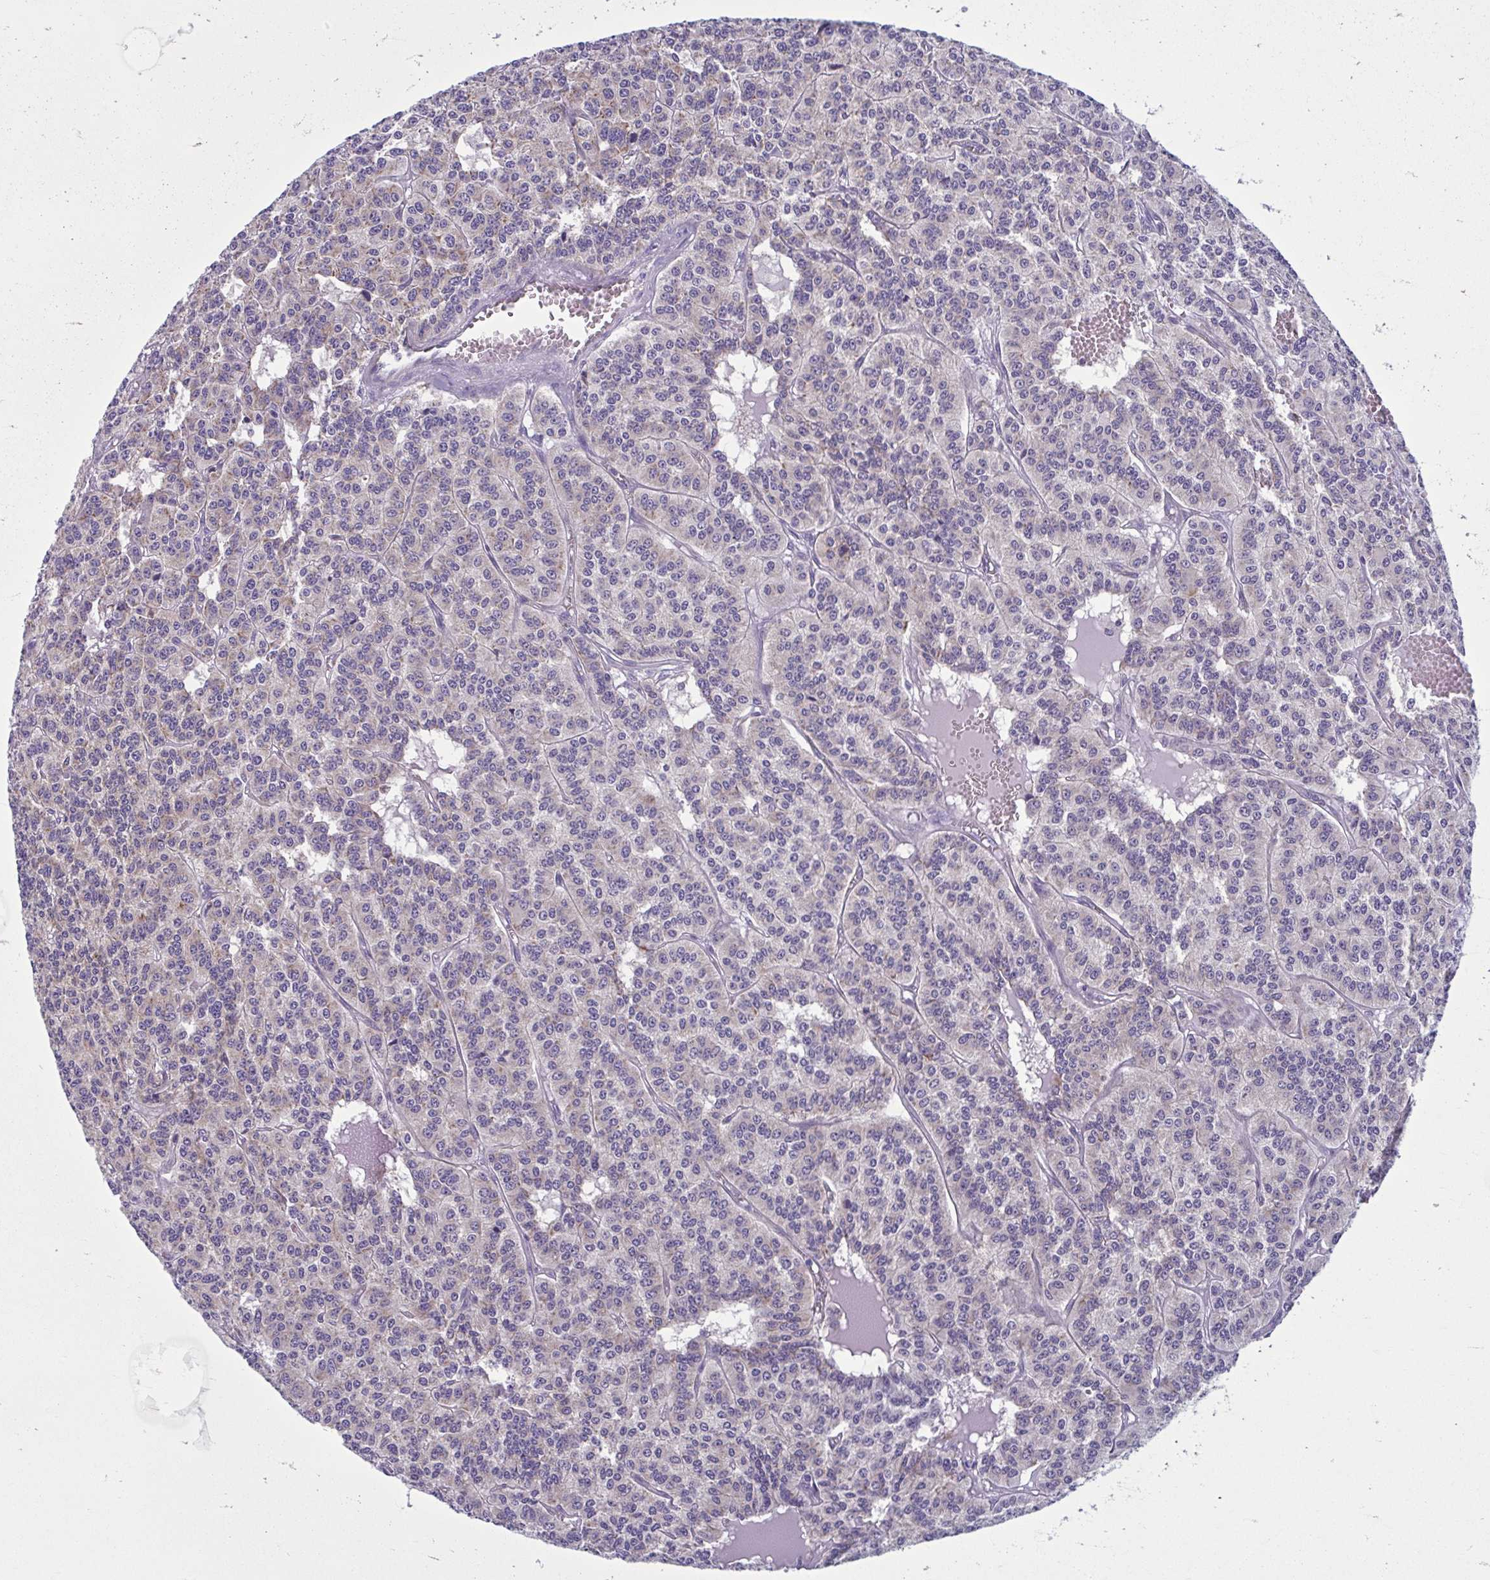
{"staining": {"intensity": "weak", "quantity": "25%-75%", "location": "cytoplasmic/membranous"}, "tissue": "carcinoid", "cell_type": "Tumor cells", "image_type": "cancer", "snomed": [{"axis": "morphology", "description": "Carcinoid, malignant, NOS"}, {"axis": "topography", "description": "Lung"}], "caption": "This is a micrograph of immunohistochemistry (IHC) staining of carcinoid (malignant), which shows weak positivity in the cytoplasmic/membranous of tumor cells.", "gene": "RPS16", "patient": {"sex": "female", "age": 71}}